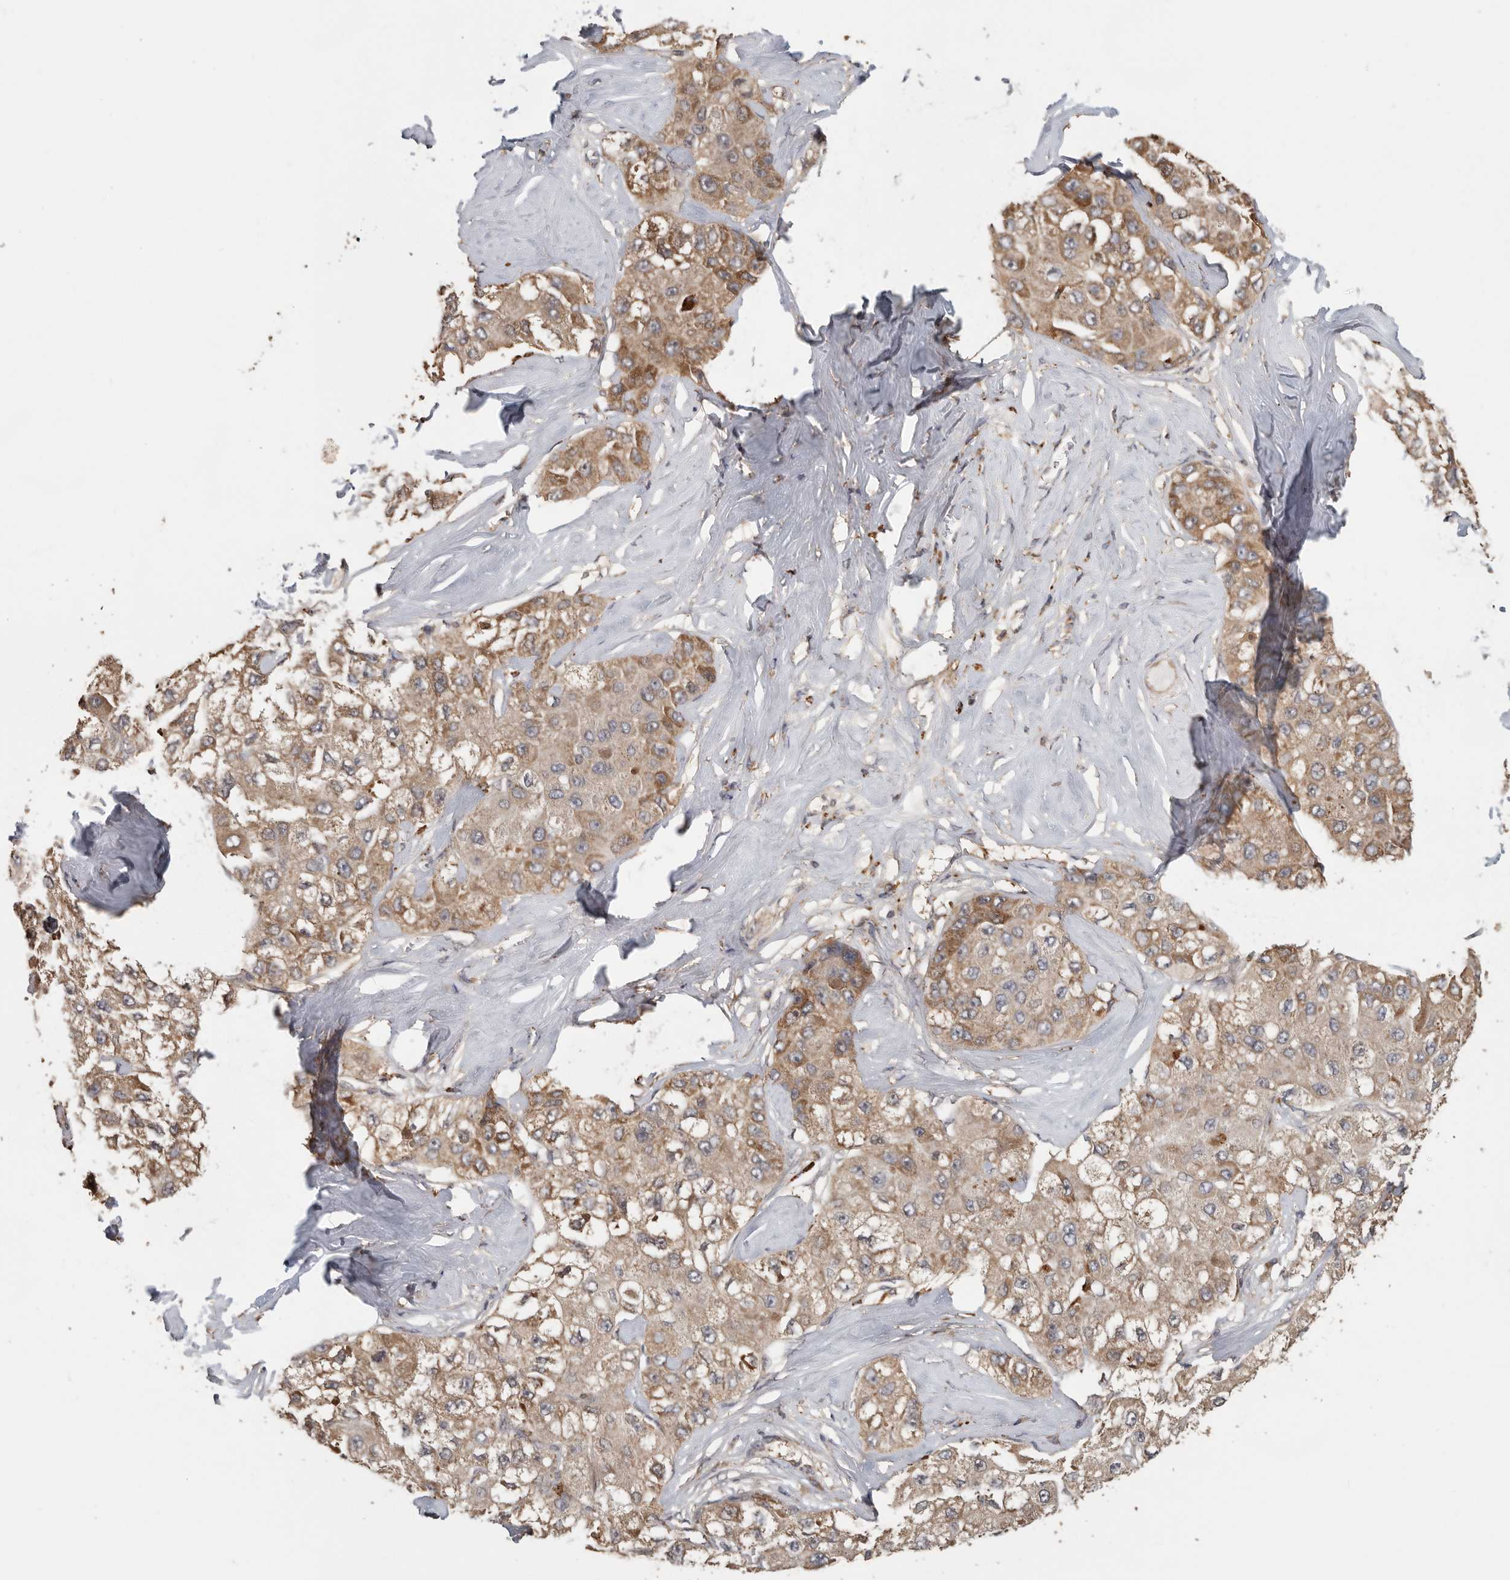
{"staining": {"intensity": "moderate", "quantity": ">75%", "location": "cytoplasmic/membranous"}, "tissue": "liver cancer", "cell_type": "Tumor cells", "image_type": "cancer", "snomed": [{"axis": "morphology", "description": "Carcinoma, Hepatocellular, NOS"}, {"axis": "topography", "description": "Liver"}], "caption": "A brown stain highlights moderate cytoplasmic/membranous expression of a protein in hepatocellular carcinoma (liver) tumor cells.", "gene": "CCT8", "patient": {"sex": "male", "age": 80}}